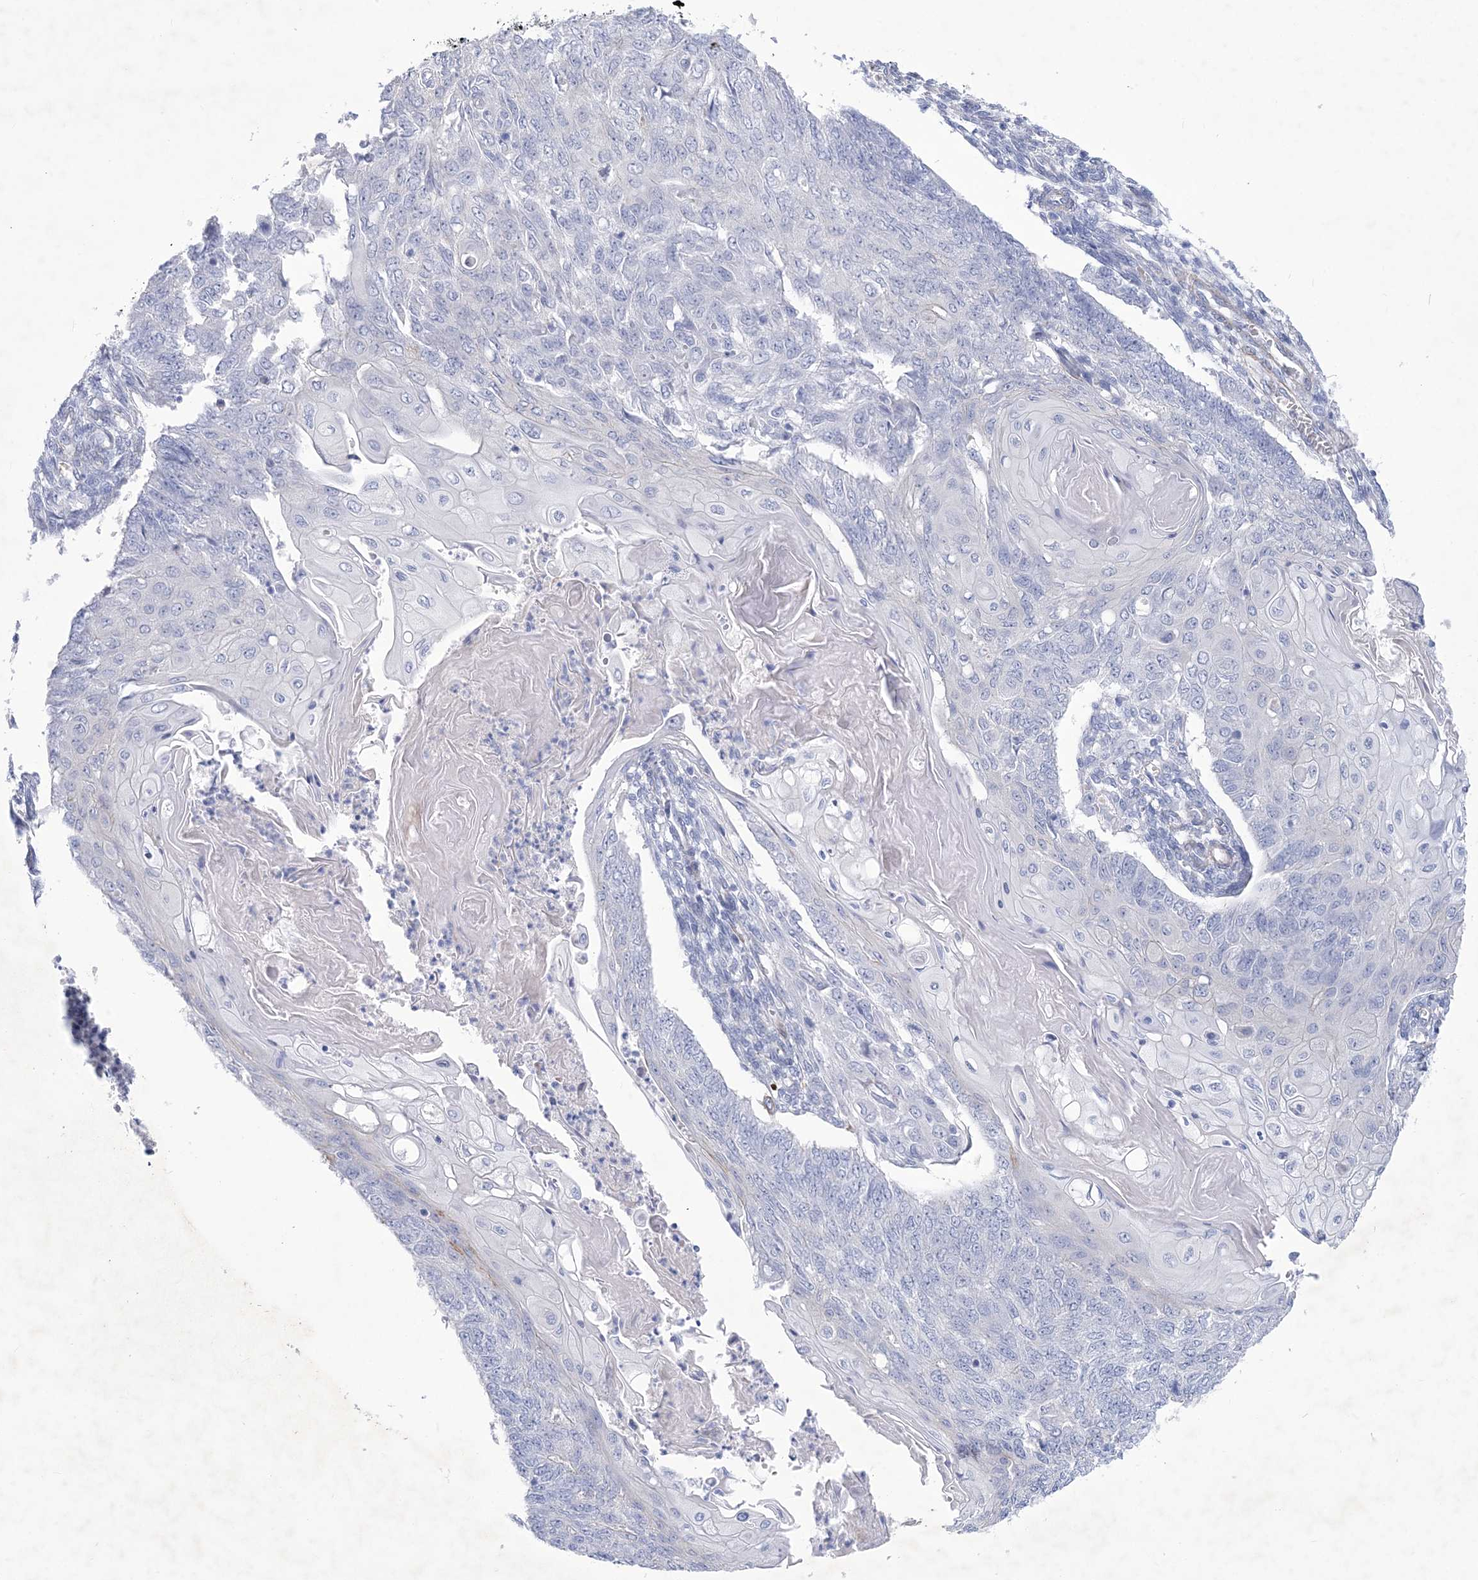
{"staining": {"intensity": "negative", "quantity": "none", "location": "none"}, "tissue": "endometrial cancer", "cell_type": "Tumor cells", "image_type": "cancer", "snomed": [{"axis": "morphology", "description": "Adenocarcinoma, NOS"}, {"axis": "topography", "description": "Endometrium"}], "caption": "The photomicrograph exhibits no significant staining in tumor cells of endometrial cancer.", "gene": "WDR74", "patient": {"sex": "female", "age": 32}}